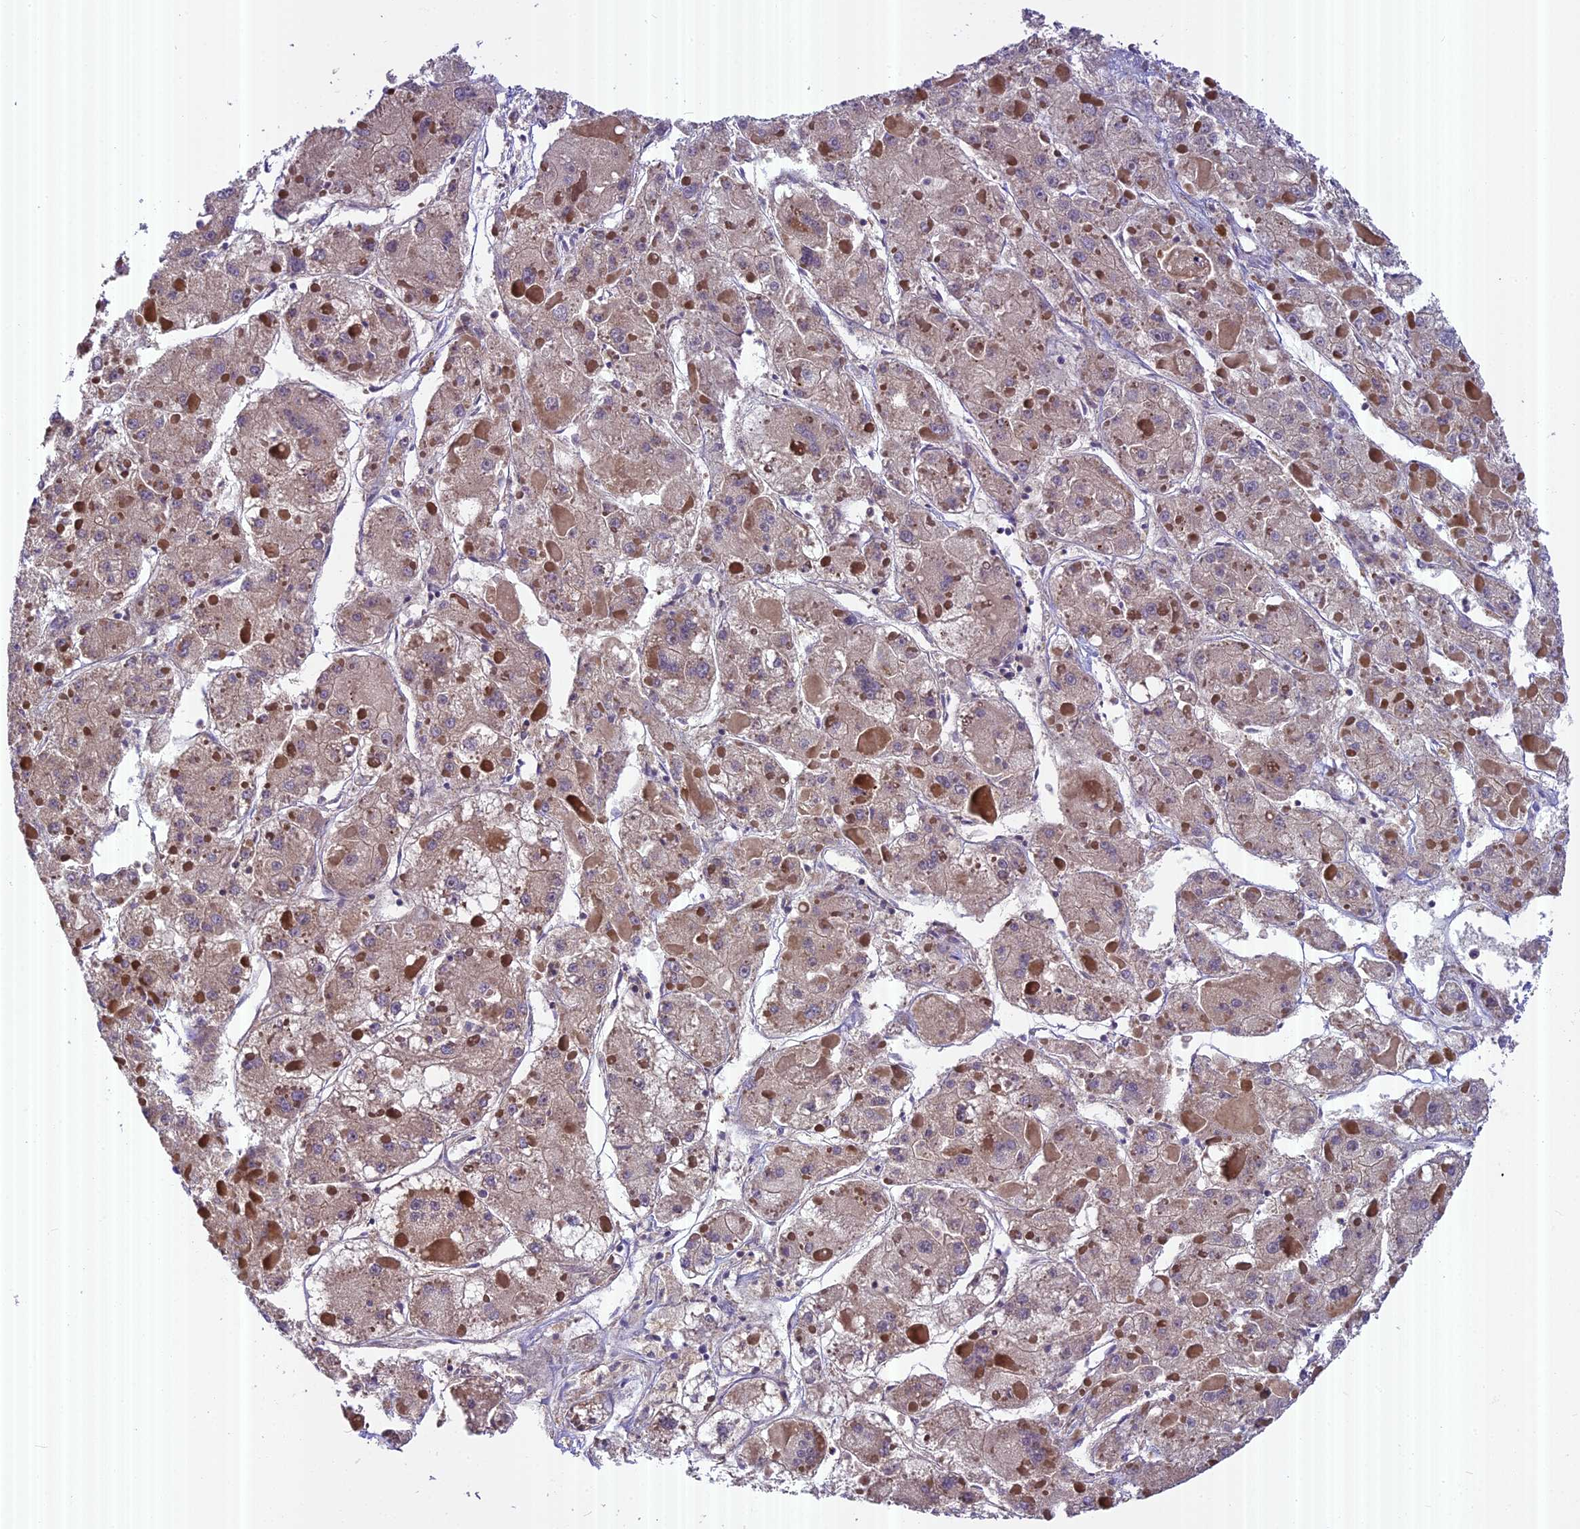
{"staining": {"intensity": "moderate", "quantity": ">75%", "location": "cytoplasmic/membranous"}, "tissue": "liver cancer", "cell_type": "Tumor cells", "image_type": "cancer", "snomed": [{"axis": "morphology", "description": "Carcinoma, Hepatocellular, NOS"}, {"axis": "topography", "description": "Liver"}], "caption": "The immunohistochemical stain highlights moderate cytoplasmic/membranous positivity in tumor cells of liver cancer tissue.", "gene": "FAM98C", "patient": {"sex": "female", "age": 73}}